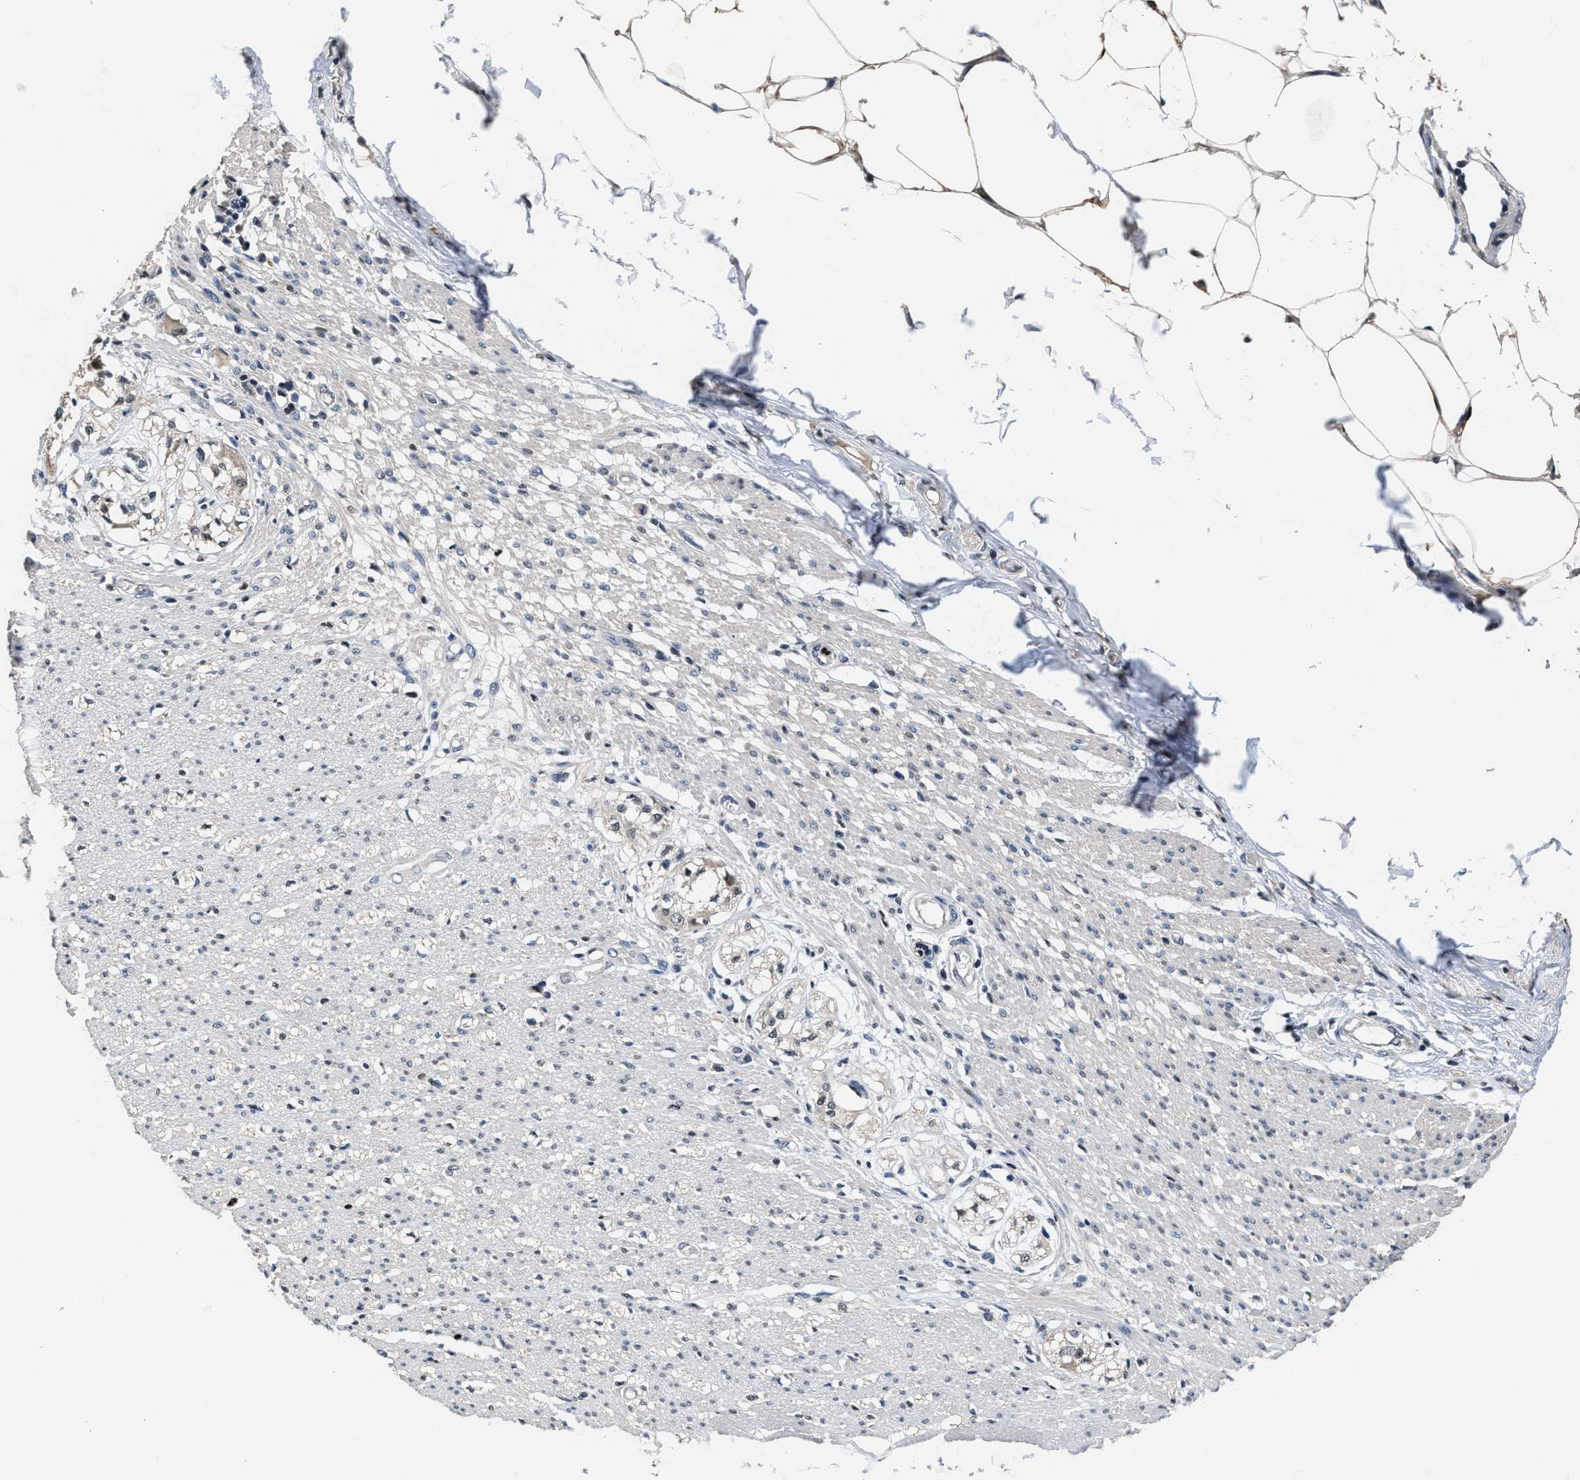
{"staining": {"intensity": "weak", "quantity": "<25%", "location": "nuclear"}, "tissue": "smooth muscle", "cell_type": "Smooth muscle cells", "image_type": "normal", "snomed": [{"axis": "morphology", "description": "Normal tissue, NOS"}, {"axis": "morphology", "description": "Adenocarcinoma, NOS"}, {"axis": "topography", "description": "Colon"}, {"axis": "topography", "description": "Peripheral nerve tissue"}], "caption": "Immunohistochemistry micrograph of unremarkable human smooth muscle stained for a protein (brown), which demonstrates no staining in smooth muscle cells. (Brightfield microscopy of DAB (3,3'-diaminobenzidine) immunohistochemistry at high magnification).", "gene": "ZNF20", "patient": {"sex": "male", "age": 14}}